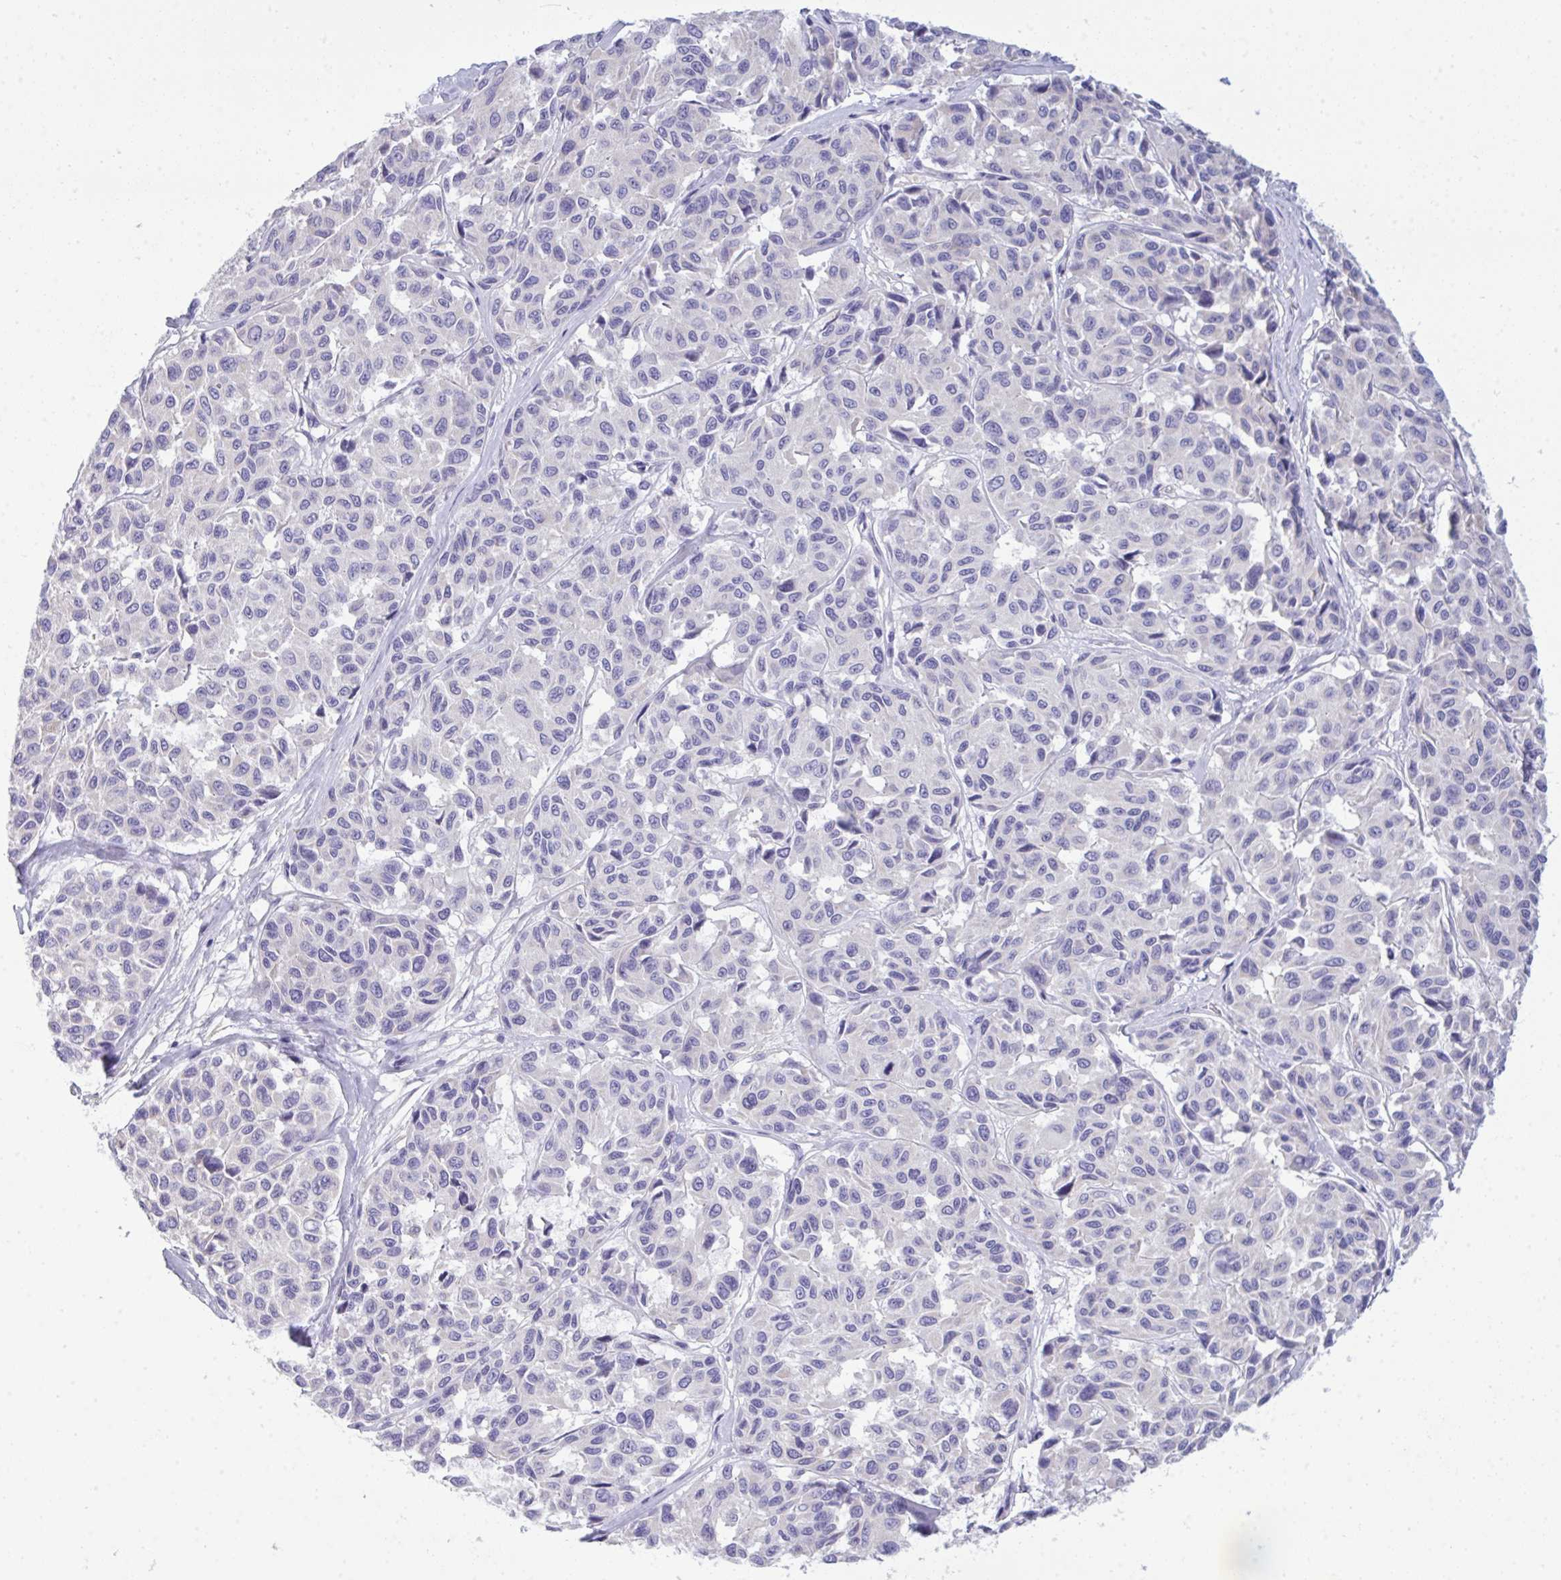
{"staining": {"intensity": "negative", "quantity": "none", "location": "none"}, "tissue": "melanoma", "cell_type": "Tumor cells", "image_type": "cancer", "snomed": [{"axis": "morphology", "description": "Malignant melanoma, NOS"}, {"axis": "topography", "description": "Skin"}], "caption": "Immunohistochemical staining of human malignant melanoma shows no significant staining in tumor cells.", "gene": "MYH10", "patient": {"sex": "female", "age": 66}}